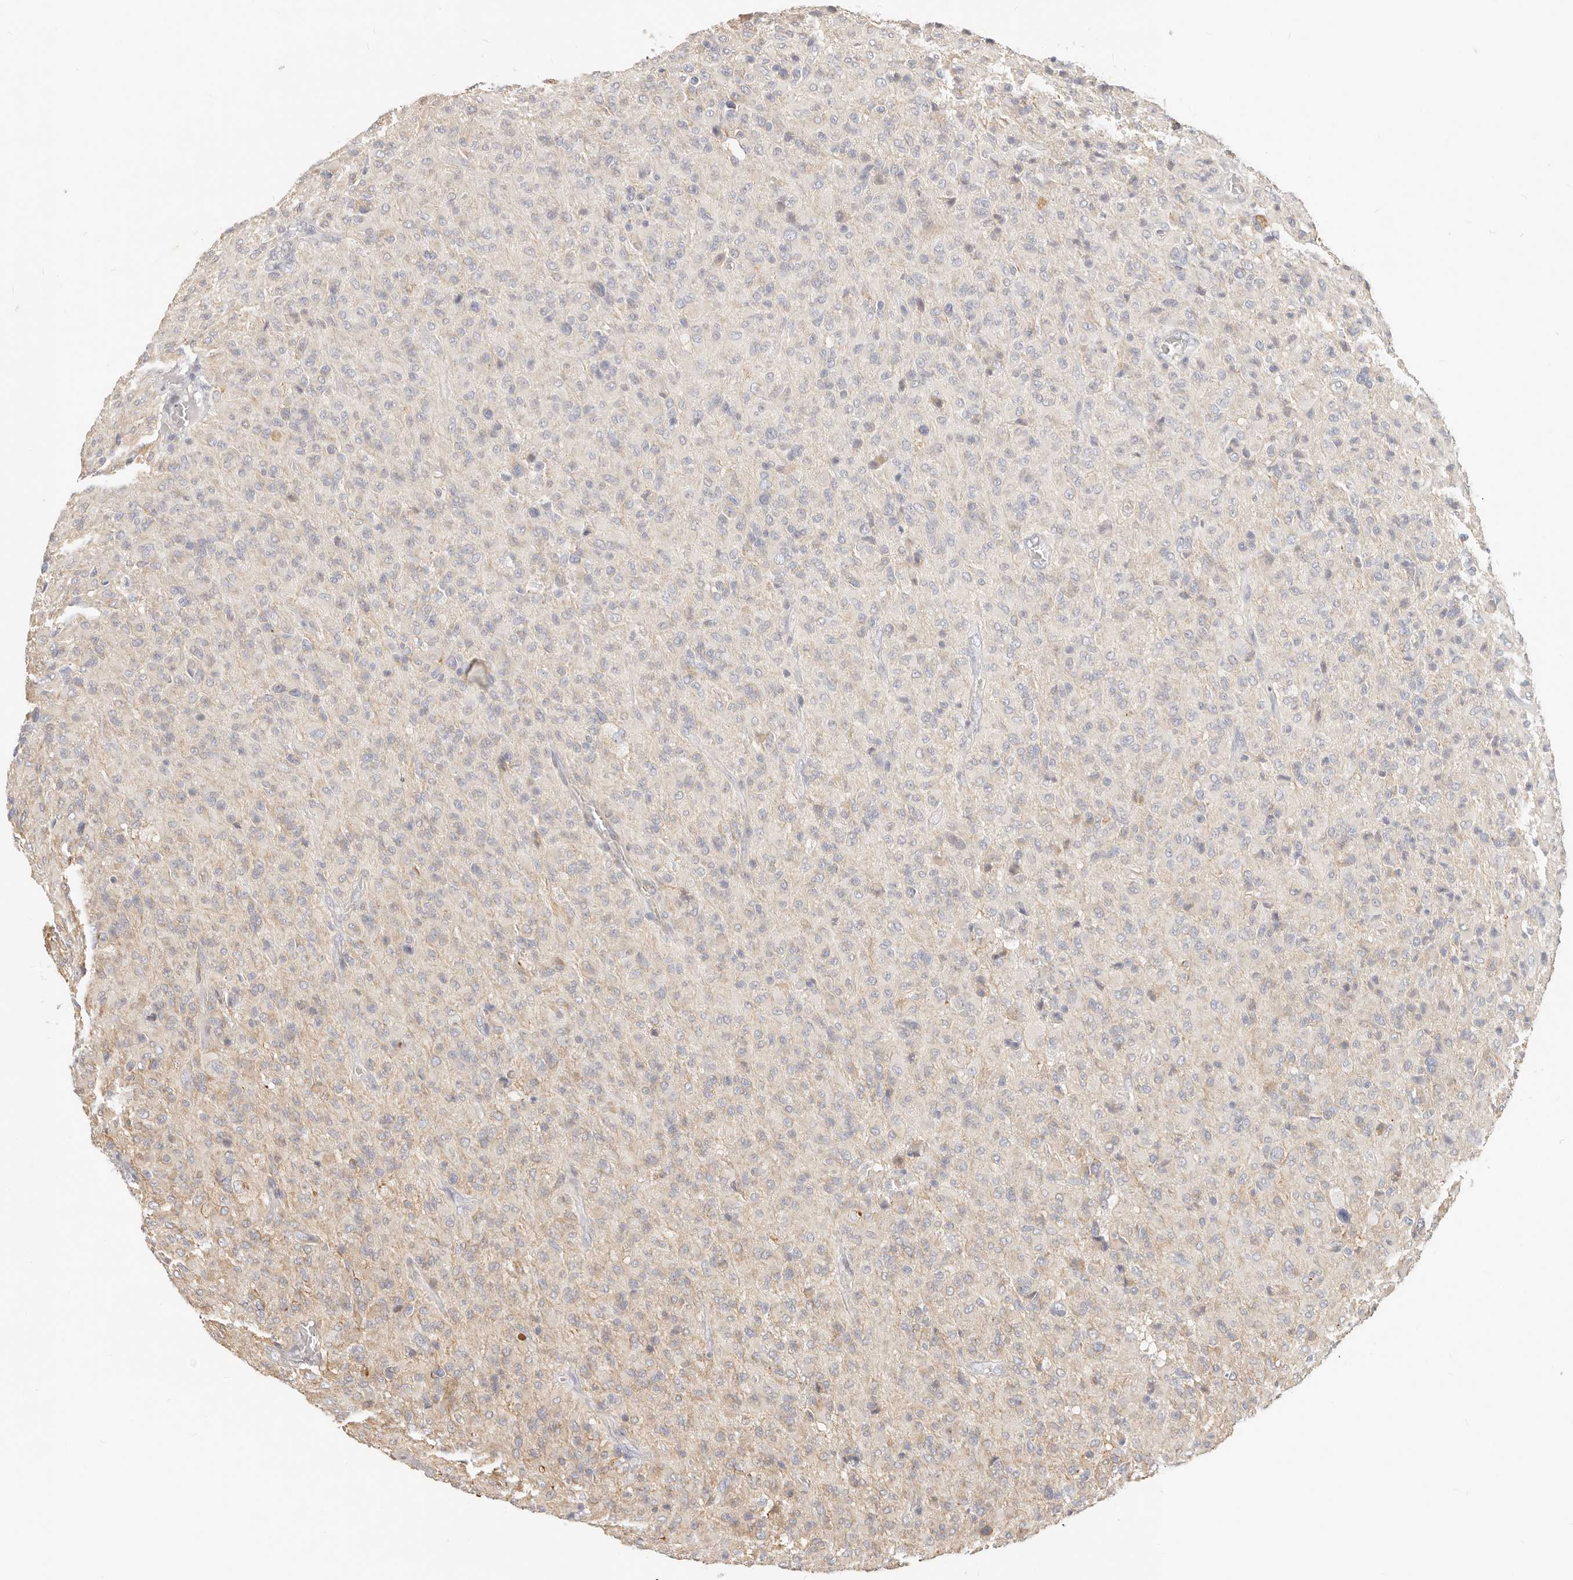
{"staining": {"intensity": "negative", "quantity": "none", "location": "none"}, "tissue": "glioma", "cell_type": "Tumor cells", "image_type": "cancer", "snomed": [{"axis": "morphology", "description": "Glioma, malignant, High grade"}, {"axis": "topography", "description": "Brain"}], "caption": "Malignant glioma (high-grade) was stained to show a protein in brown. There is no significant staining in tumor cells.", "gene": "DTNBP1", "patient": {"sex": "female", "age": 57}}